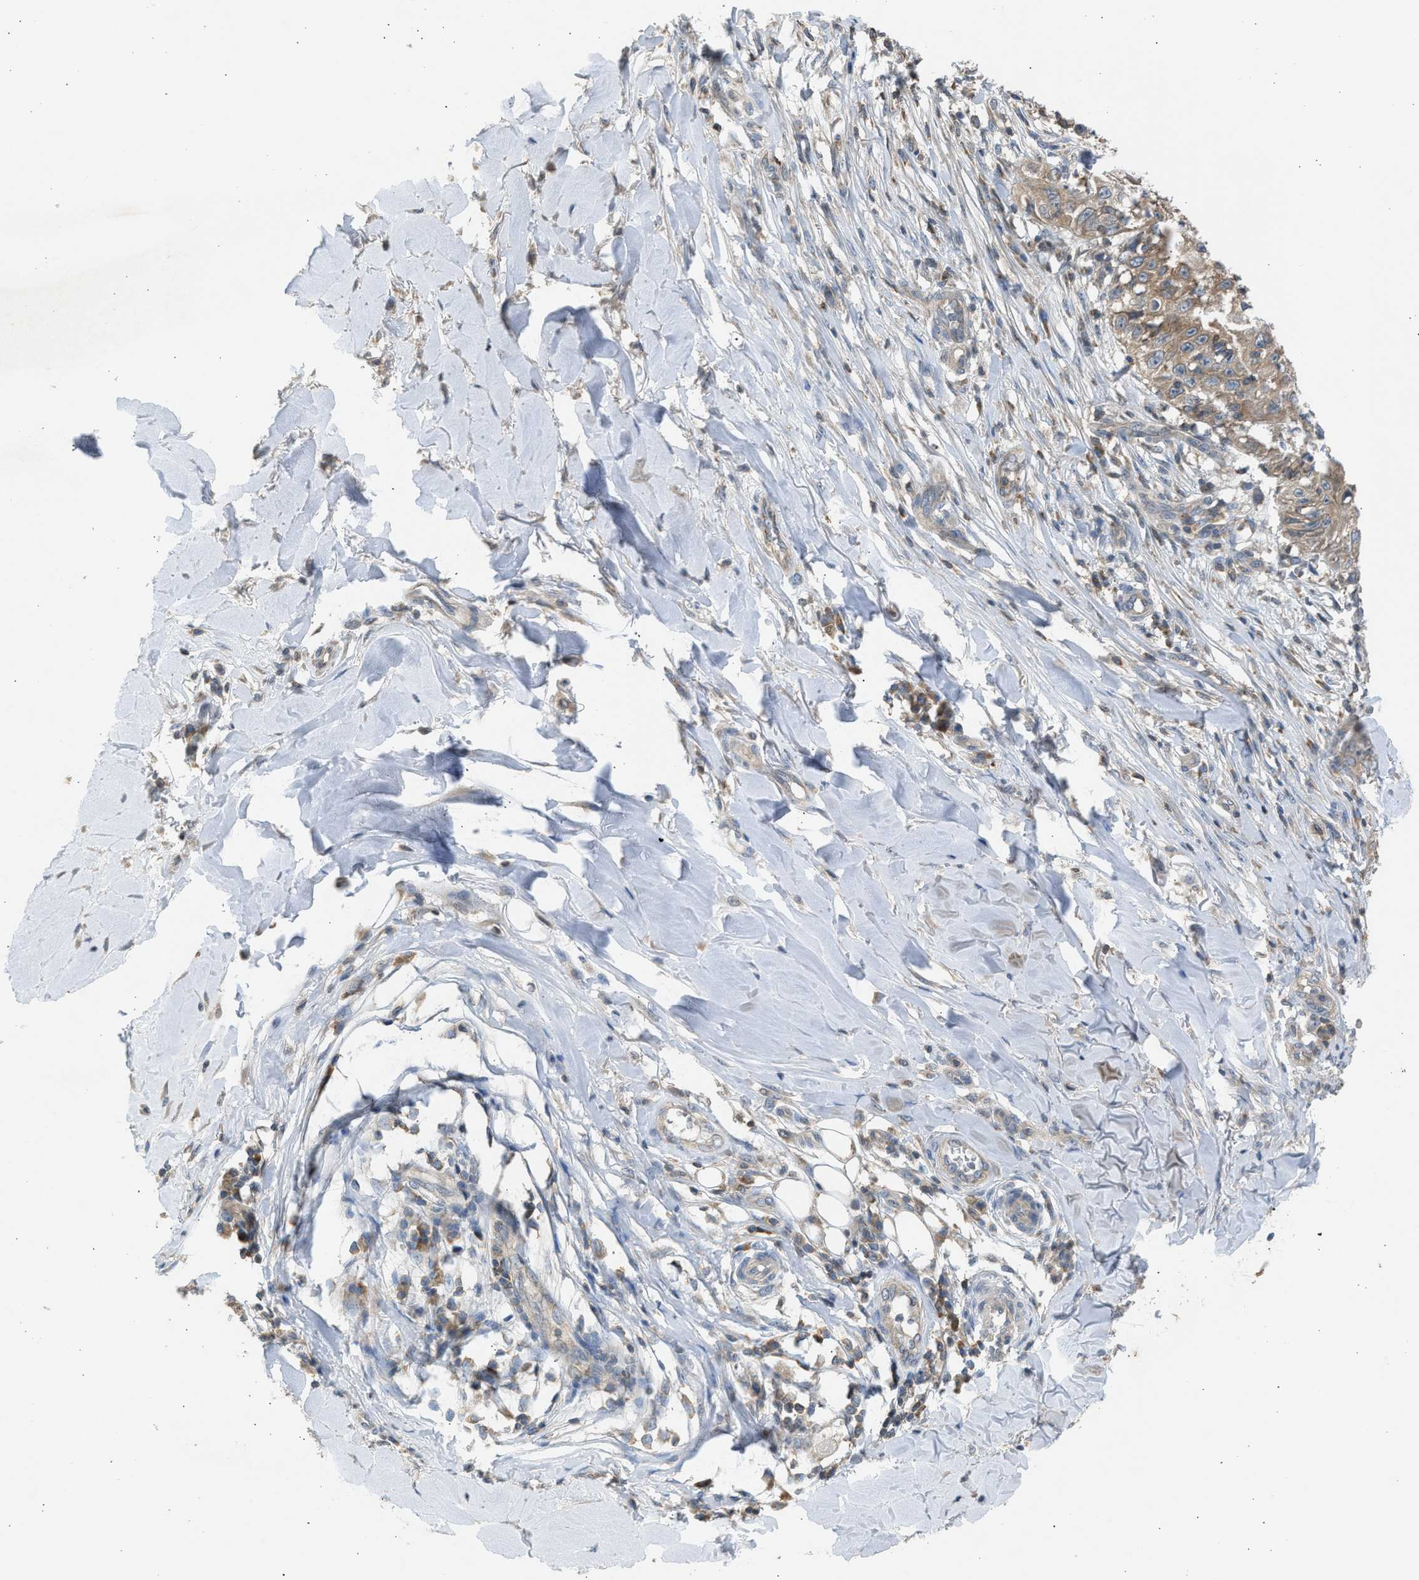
{"staining": {"intensity": "moderate", "quantity": ">75%", "location": "cytoplasmic/membranous"}, "tissue": "skin cancer", "cell_type": "Tumor cells", "image_type": "cancer", "snomed": [{"axis": "morphology", "description": "Squamous cell carcinoma, NOS"}, {"axis": "topography", "description": "Skin"}], "caption": "Protein expression by immunohistochemistry exhibits moderate cytoplasmic/membranous expression in approximately >75% of tumor cells in skin squamous cell carcinoma. (Stains: DAB in brown, nuclei in blue, Microscopy: brightfield microscopy at high magnification).", "gene": "CYP1A1", "patient": {"sex": "male", "age": 86}}